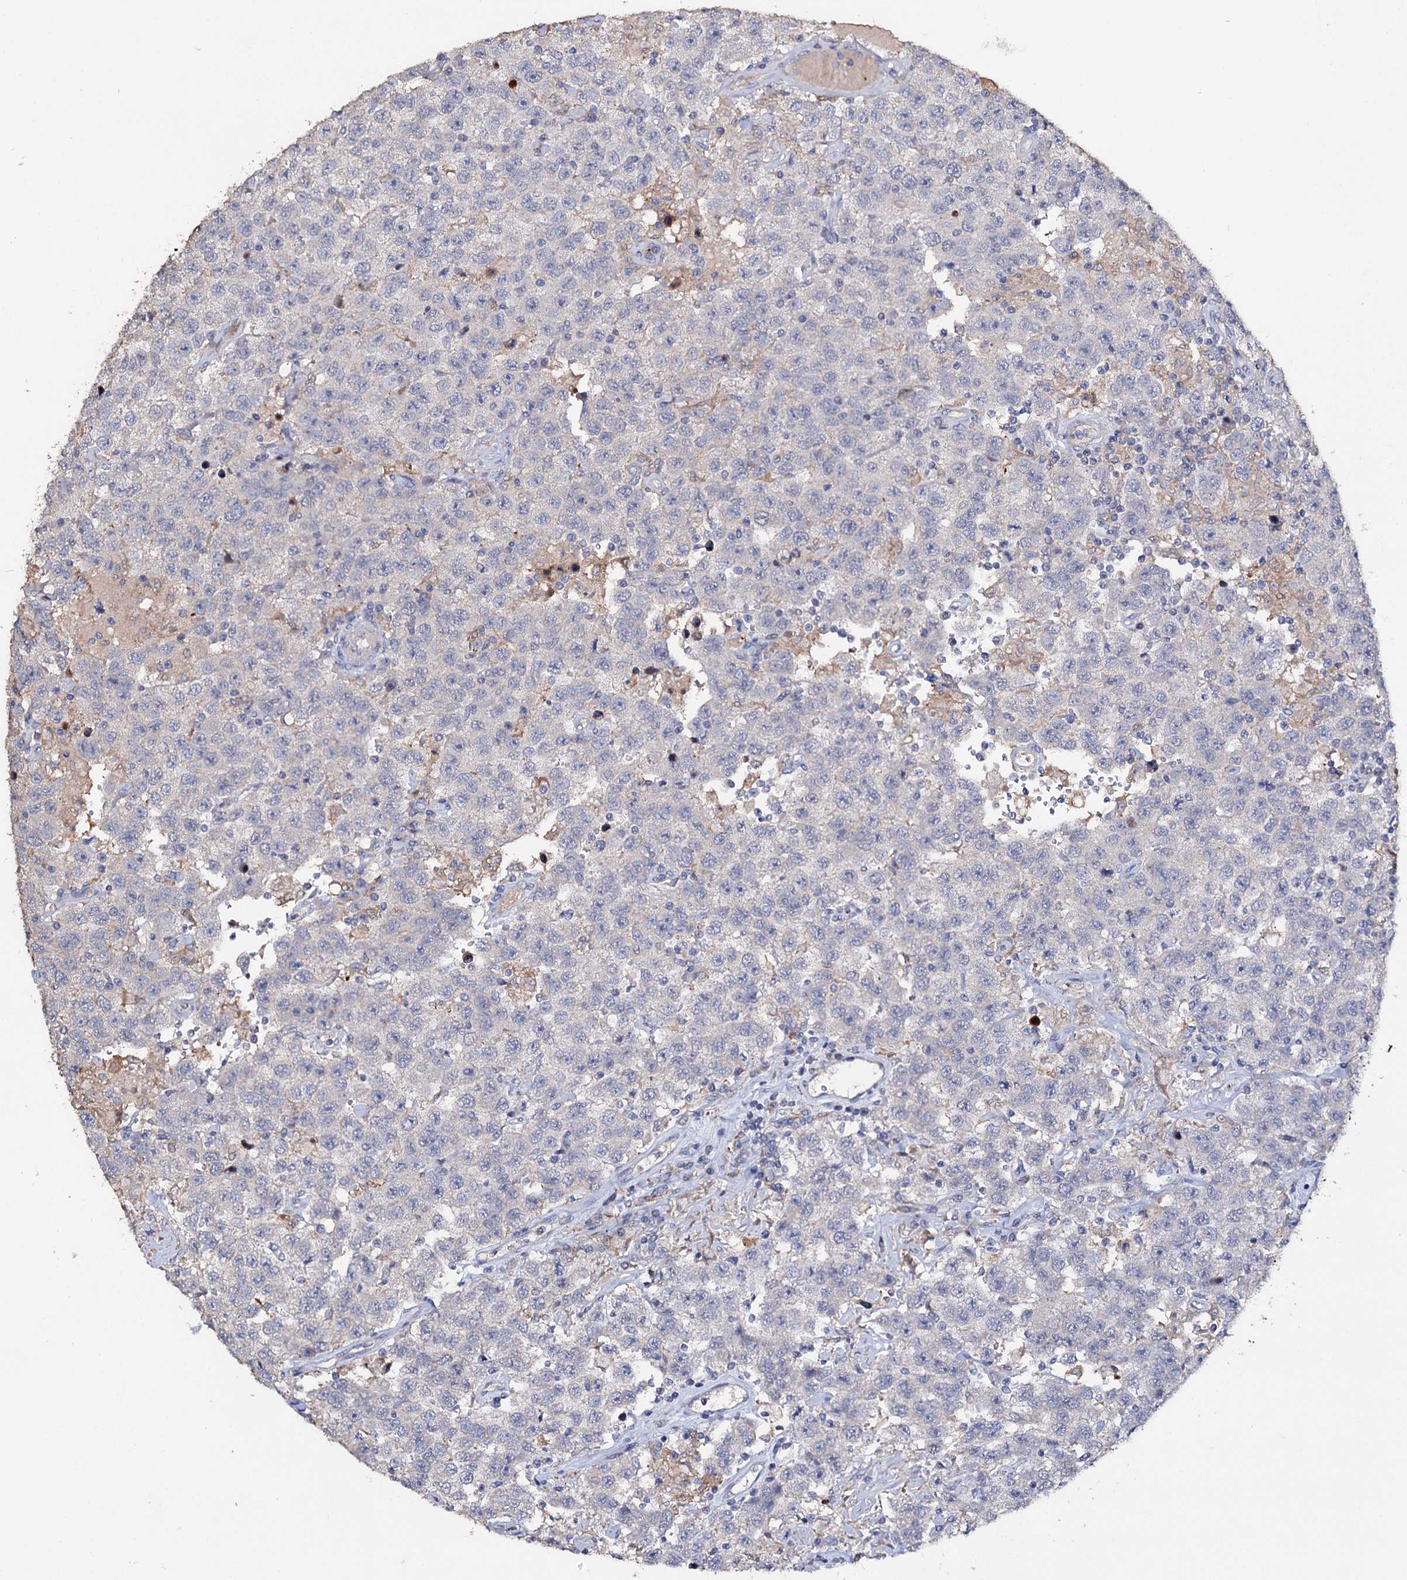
{"staining": {"intensity": "negative", "quantity": "none", "location": "none"}, "tissue": "testis cancer", "cell_type": "Tumor cells", "image_type": "cancer", "snomed": [{"axis": "morphology", "description": "Seminoma, NOS"}, {"axis": "topography", "description": "Testis"}], "caption": "The photomicrograph demonstrates no significant staining in tumor cells of testis cancer (seminoma). (Immunohistochemistry, brightfield microscopy, high magnification).", "gene": "DNAH6", "patient": {"sex": "male", "age": 41}}